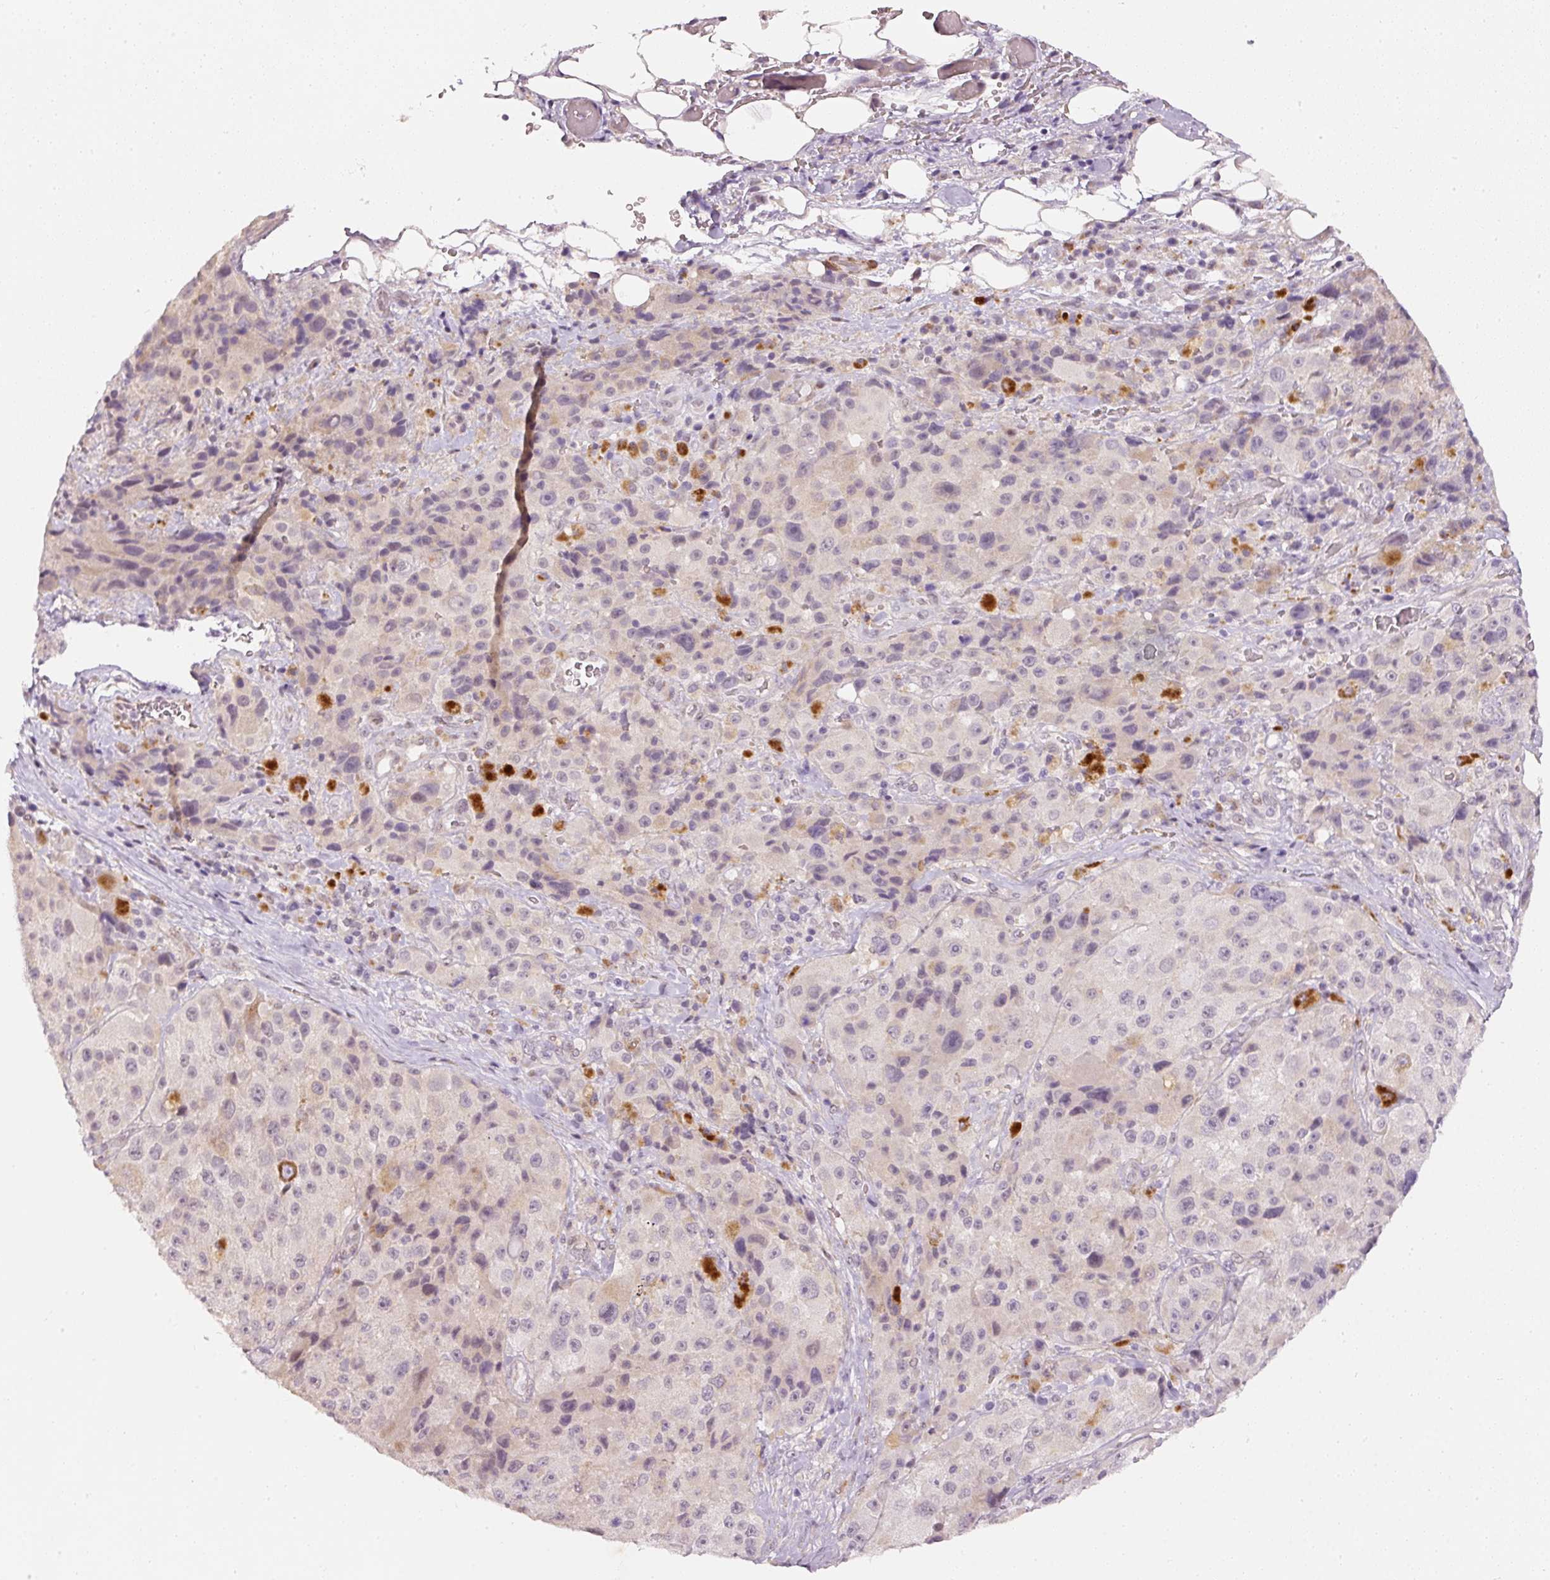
{"staining": {"intensity": "negative", "quantity": "none", "location": "none"}, "tissue": "melanoma", "cell_type": "Tumor cells", "image_type": "cancer", "snomed": [{"axis": "morphology", "description": "Malignant melanoma, Metastatic site"}, {"axis": "topography", "description": "Lymph node"}], "caption": "This is a photomicrograph of immunohistochemistry (IHC) staining of malignant melanoma (metastatic site), which shows no expression in tumor cells. The staining is performed using DAB brown chromogen with nuclei counter-stained in using hematoxylin.", "gene": "TOGARAM1", "patient": {"sex": "male", "age": 62}}